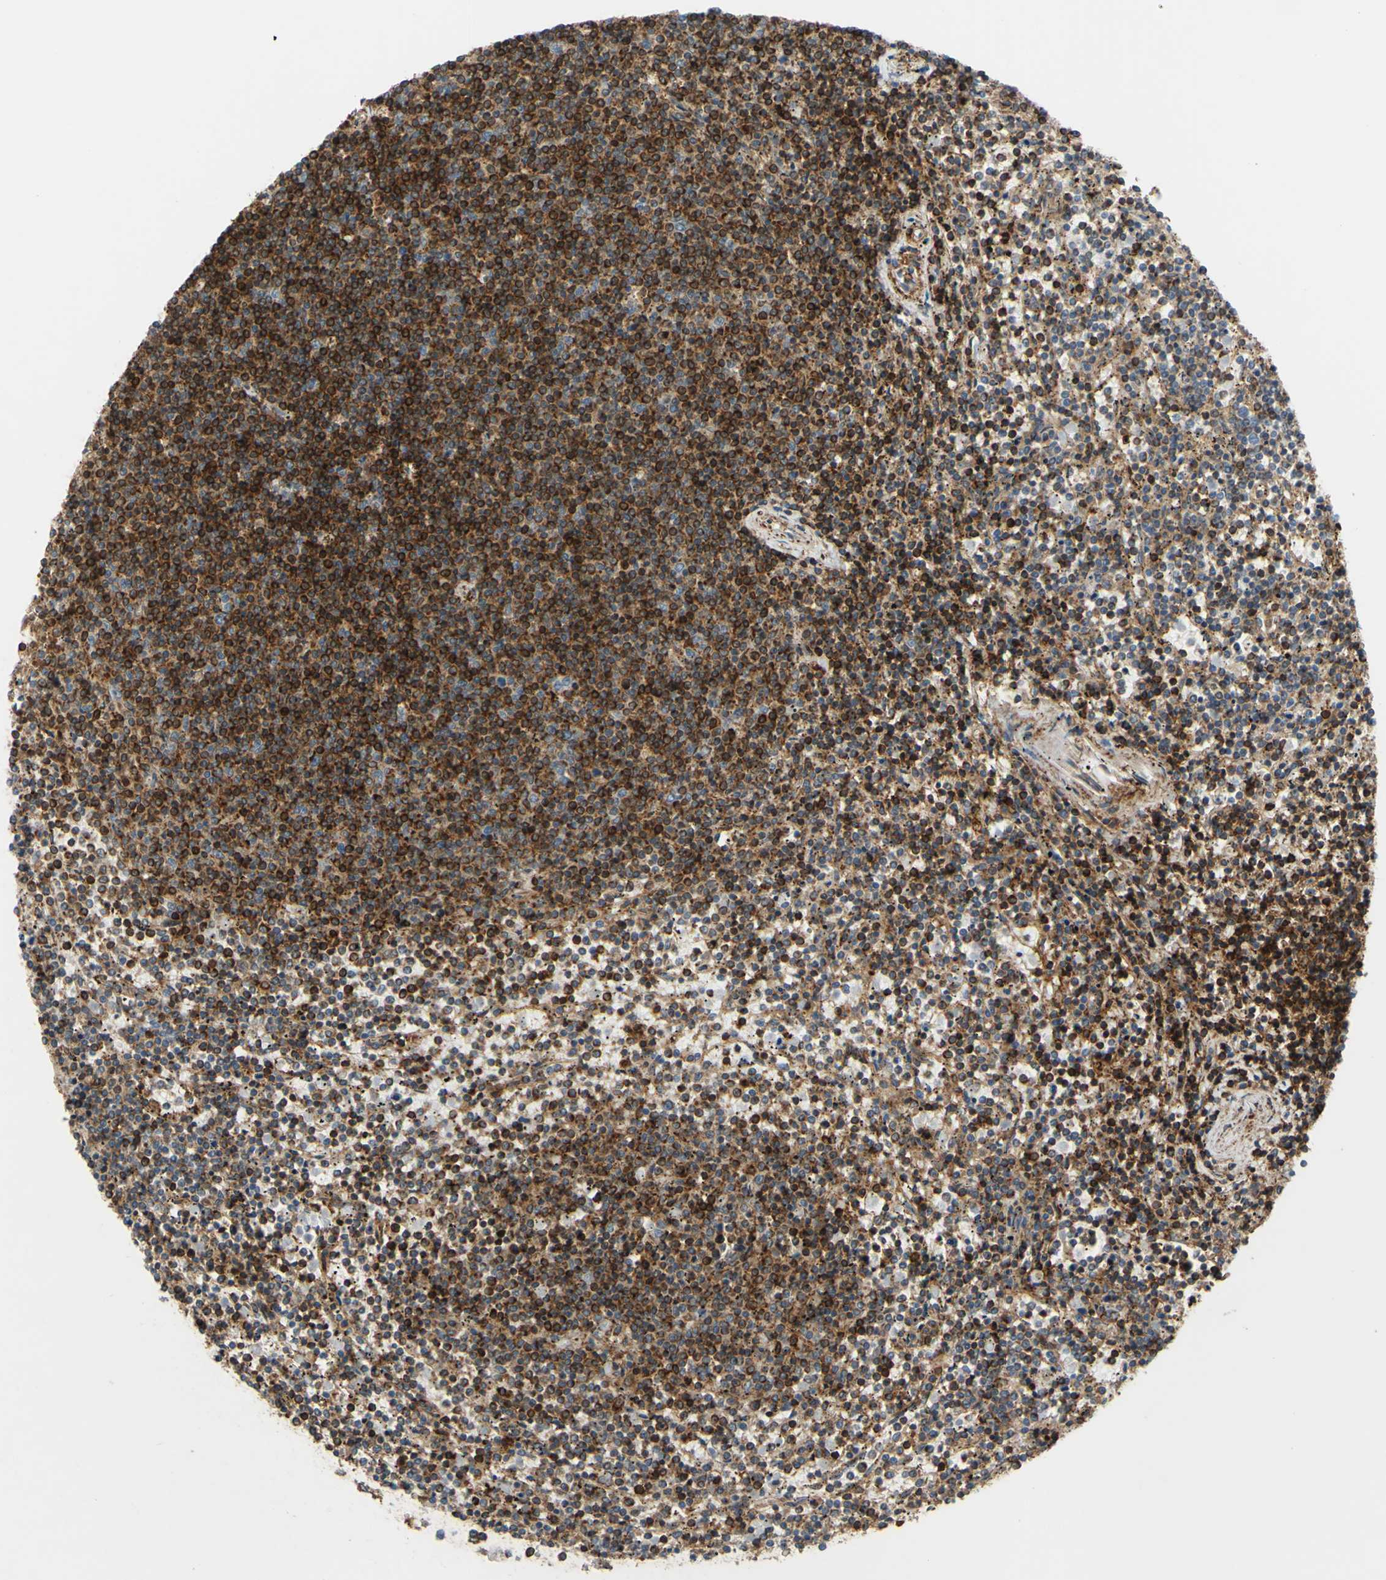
{"staining": {"intensity": "strong", "quantity": "25%-75%", "location": "cytoplasmic/membranous"}, "tissue": "lymphoma", "cell_type": "Tumor cells", "image_type": "cancer", "snomed": [{"axis": "morphology", "description": "Malignant lymphoma, non-Hodgkin's type, Low grade"}, {"axis": "topography", "description": "Spleen"}], "caption": "Immunohistochemistry (IHC) of human lymphoma exhibits high levels of strong cytoplasmic/membranous positivity in about 25%-75% of tumor cells.", "gene": "POR", "patient": {"sex": "female", "age": 50}}